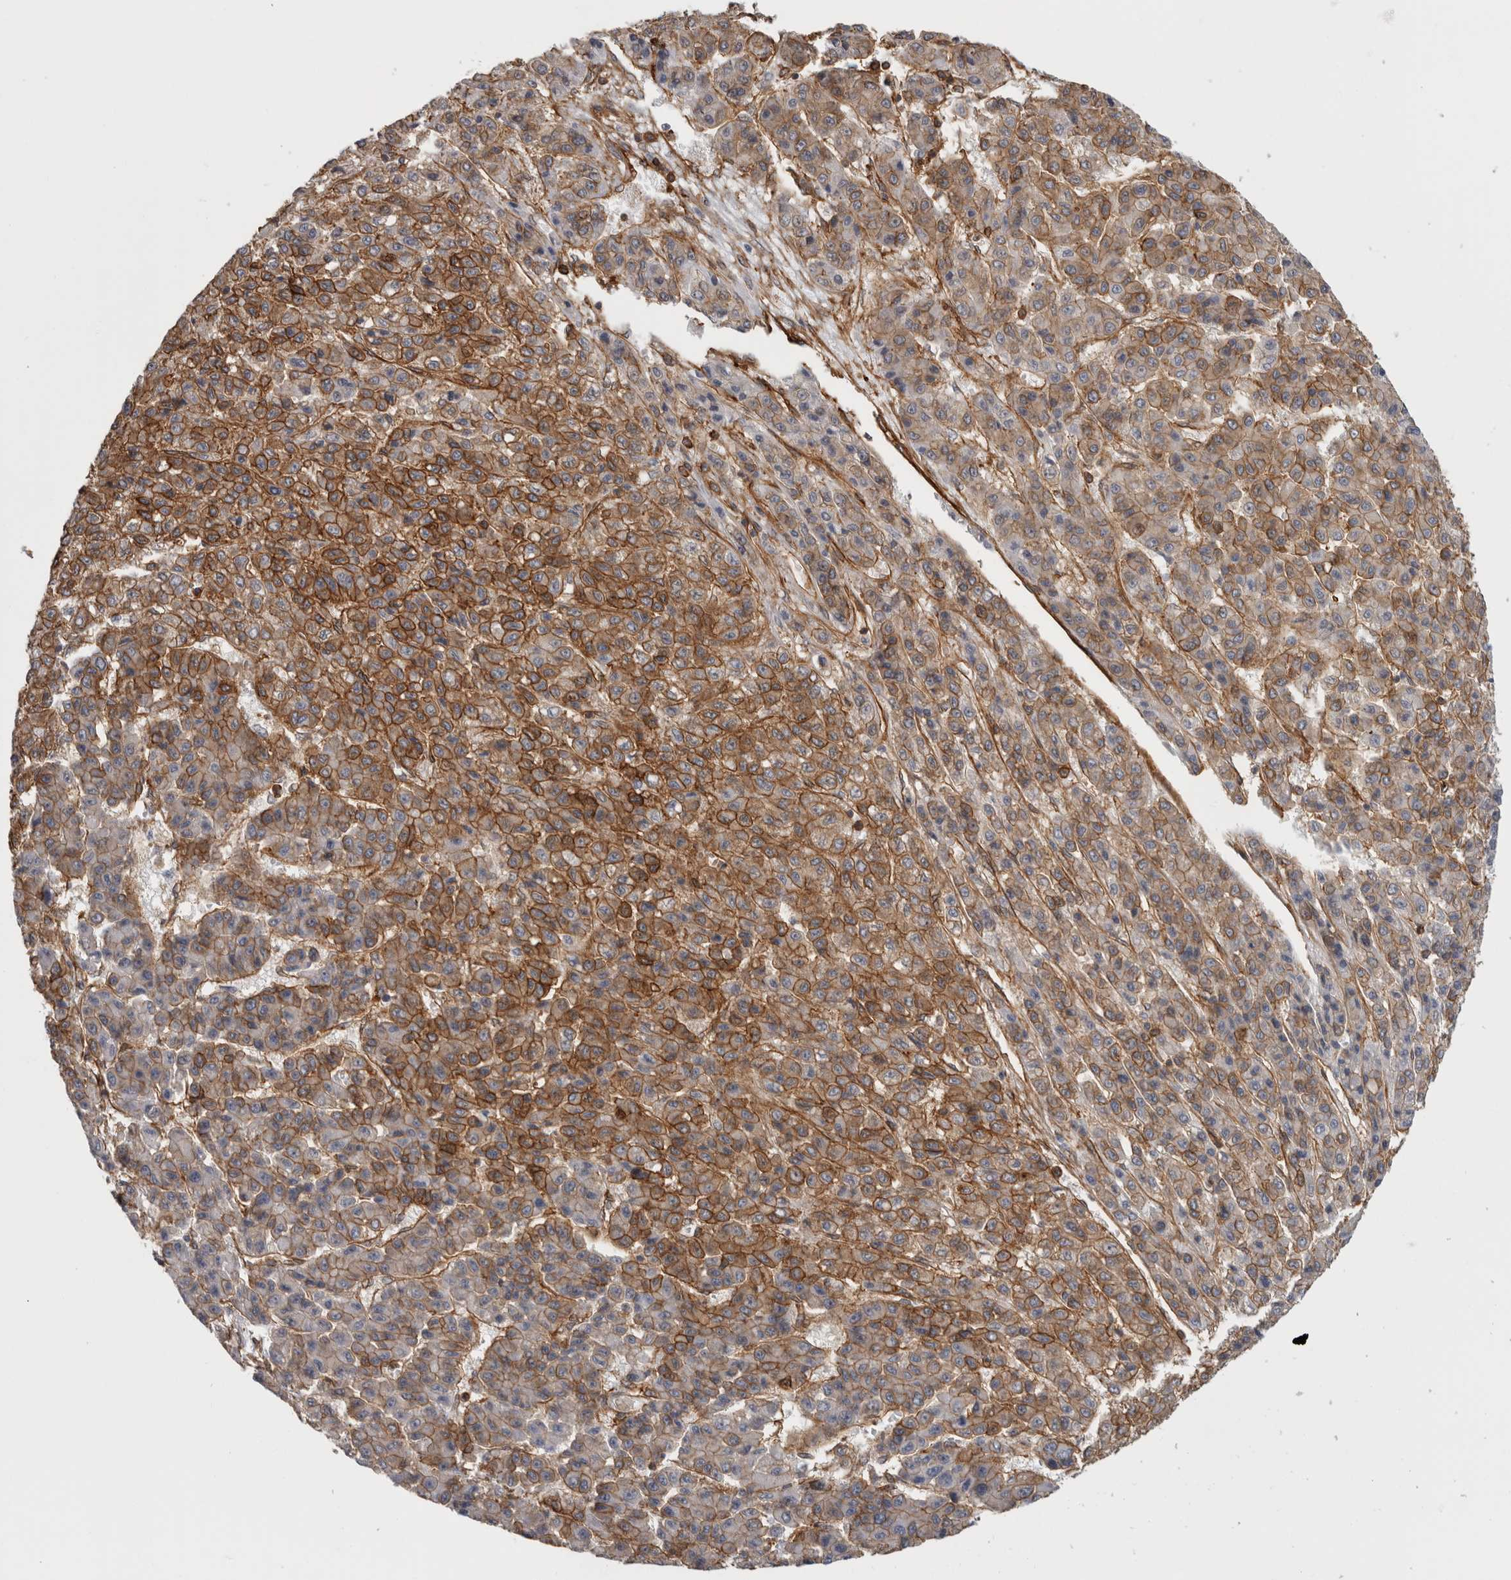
{"staining": {"intensity": "moderate", "quantity": "25%-75%", "location": "cytoplasmic/membranous"}, "tissue": "liver cancer", "cell_type": "Tumor cells", "image_type": "cancer", "snomed": [{"axis": "morphology", "description": "Carcinoma, Hepatocellular, NOS"}, {"axis": "topography", "description": "Liver"}], "caption": "High-power microscopy captured an IHC photomicrograph of liver cancer (hepatocellular carcinoma), revealing moderate cytoplasmic/membranous expression in about 25%-75% of tumor cells.", "gene": "AHNAK", "patient": {"sex": "male", "age": 70}}